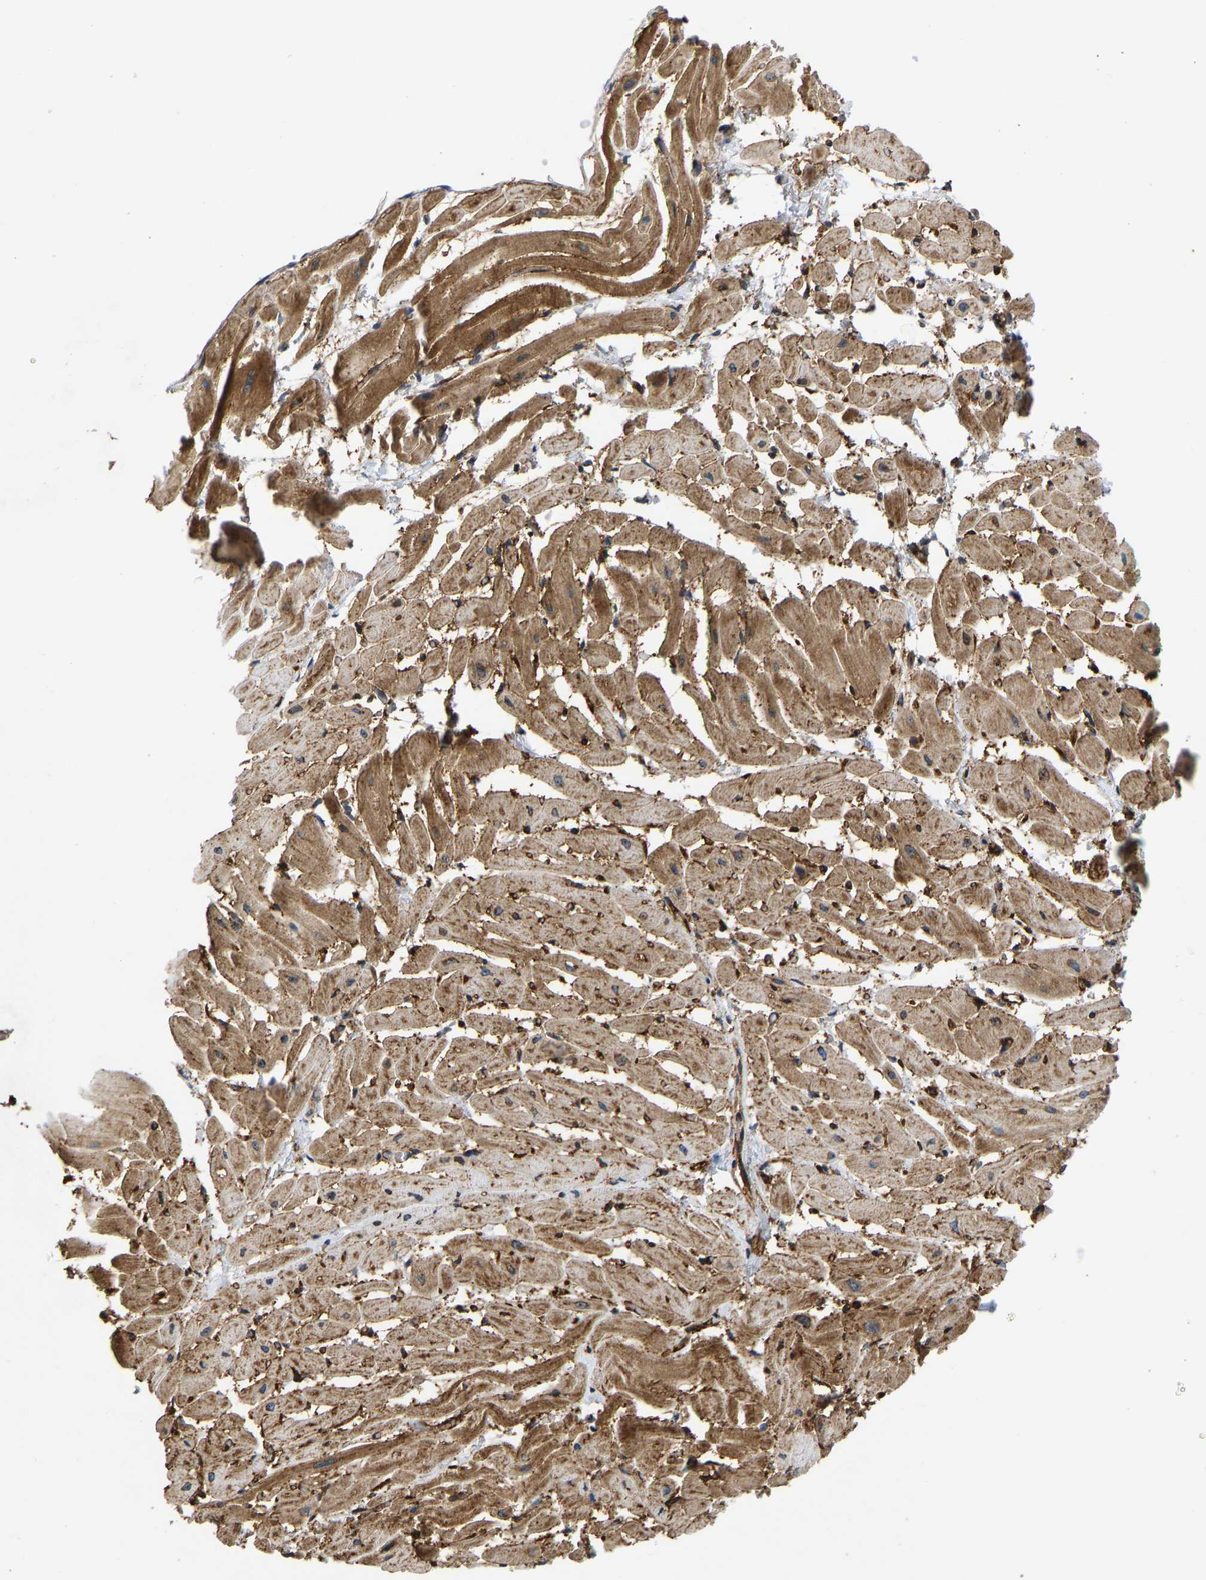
{"staining": {"intensity": "moderate", "quantity": ">75%", "location": "cytoplasmic/membranous"}, "tissue": "heart muscle", "cell_type": "Cardiomyocytes", "image_type": "normal", "snomed": [{"axis": "morphology", "description": "Normal tissue, NOS"}, {"axis": "topography", "description": "Heart"}], "caption": "Protein positivity by immunohistochemistry (IHC) displays moderate cytoplasmic/membranous positivity in approximately >75% of cardiomyocytes in benign heart muscle.", "gene": "RESF1", "patient": {"sex": "male", "age": 45}}